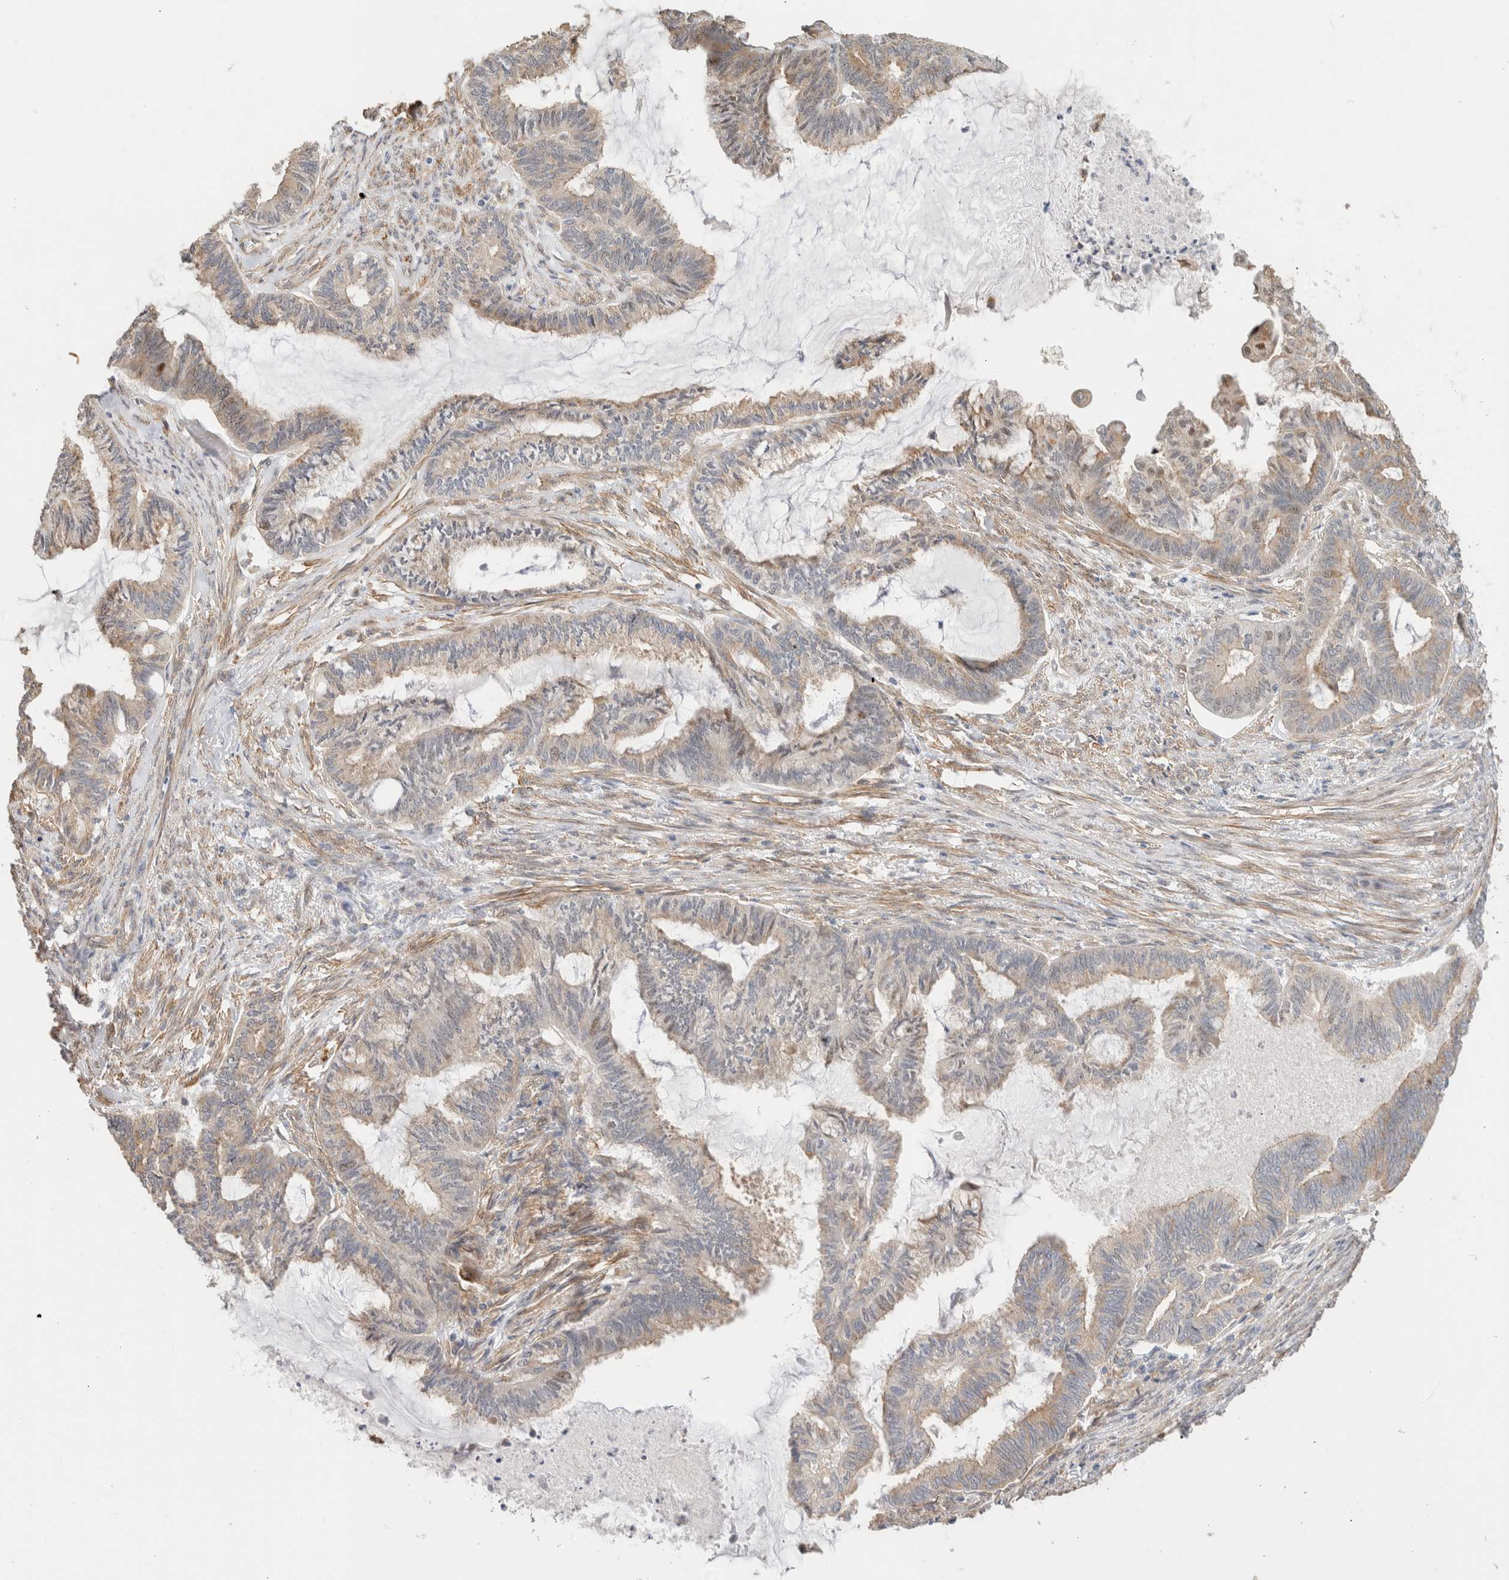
{"staining": {"intensity": "weak", "quantity": "25%-75%", "location": "cytoplasmic/membranous,nuclear"}, "tissue": "endometrial cancer", "cell_type": "Tumor cells", "image_type": "cancer", "snomed": [{"axis": "morphology", "description": "Adenocarcinoma, NOS"}, {"axis": "topography", "description": "Endometrium"}], "caption": "An immunohistochemistry image of tumor tissue is shown. Protein staining in brown shows weak cytoplasmic/membranous and nuclear positivity in endometrial cancer (adenocarcinoma) within tumor cells.", "gene": "ID3", "patient": {"sex": "female", "age": 86}}